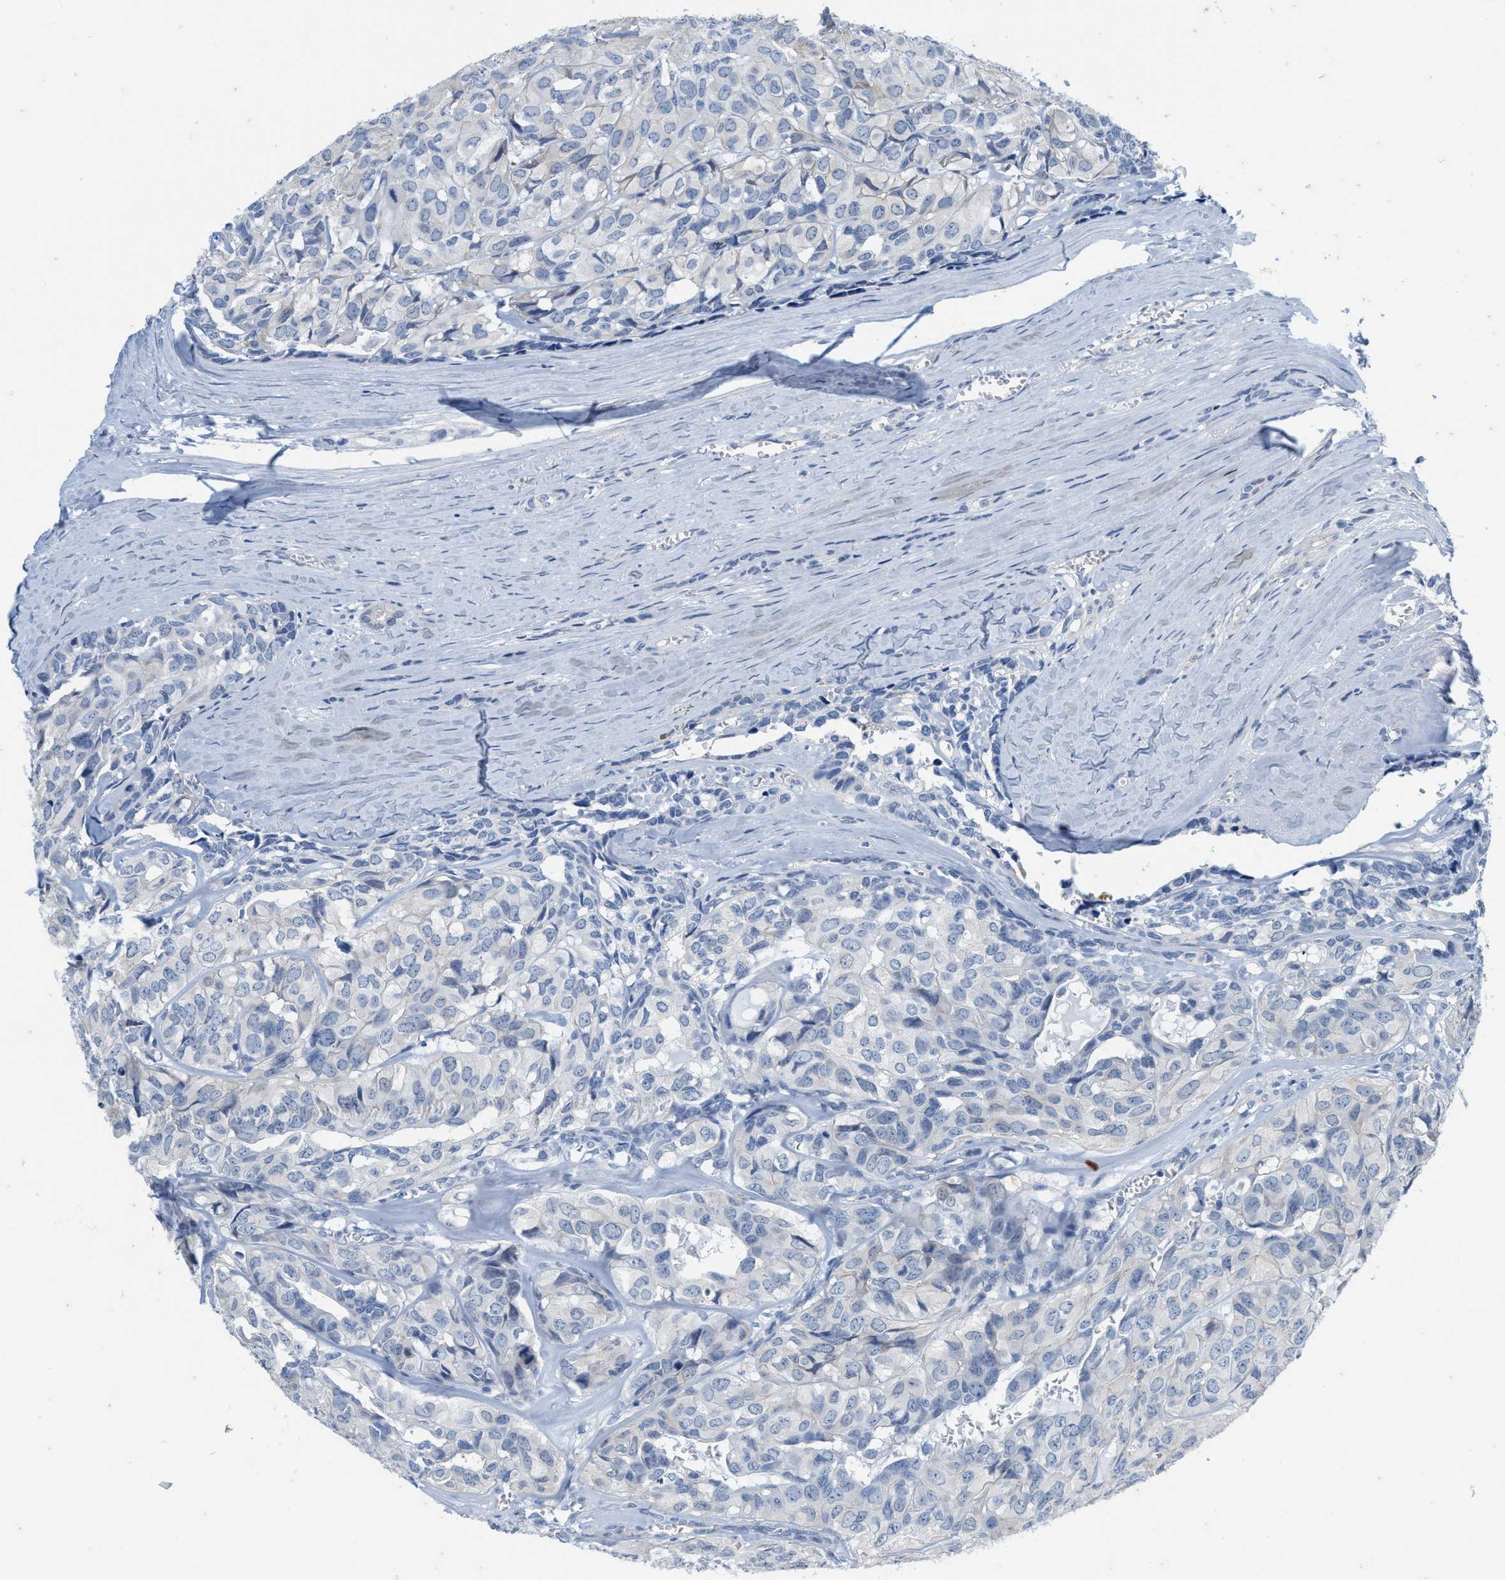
{"staining": {"intensity": "negative", "quantity": "none", "location": "none"}, "tissue": "head and neck cancer", "cell_type": "Tumor cells", "image_type": "cancer", "snomed": [{"axis": "morphology", "description": "Adenocarcinoma, NOS"}, {"axis": "topography", "description": "Salivary gland, NOS"}, {"axis": "topography", "description": "Head-Neck"}], "caption": "This is an immunohistochemistry micrograph of adenocarcinoma (head and neck). There is no positivity in tumor cells.", "gene": "ABCB11", "patient": {"sex": "female", "age": 76}}